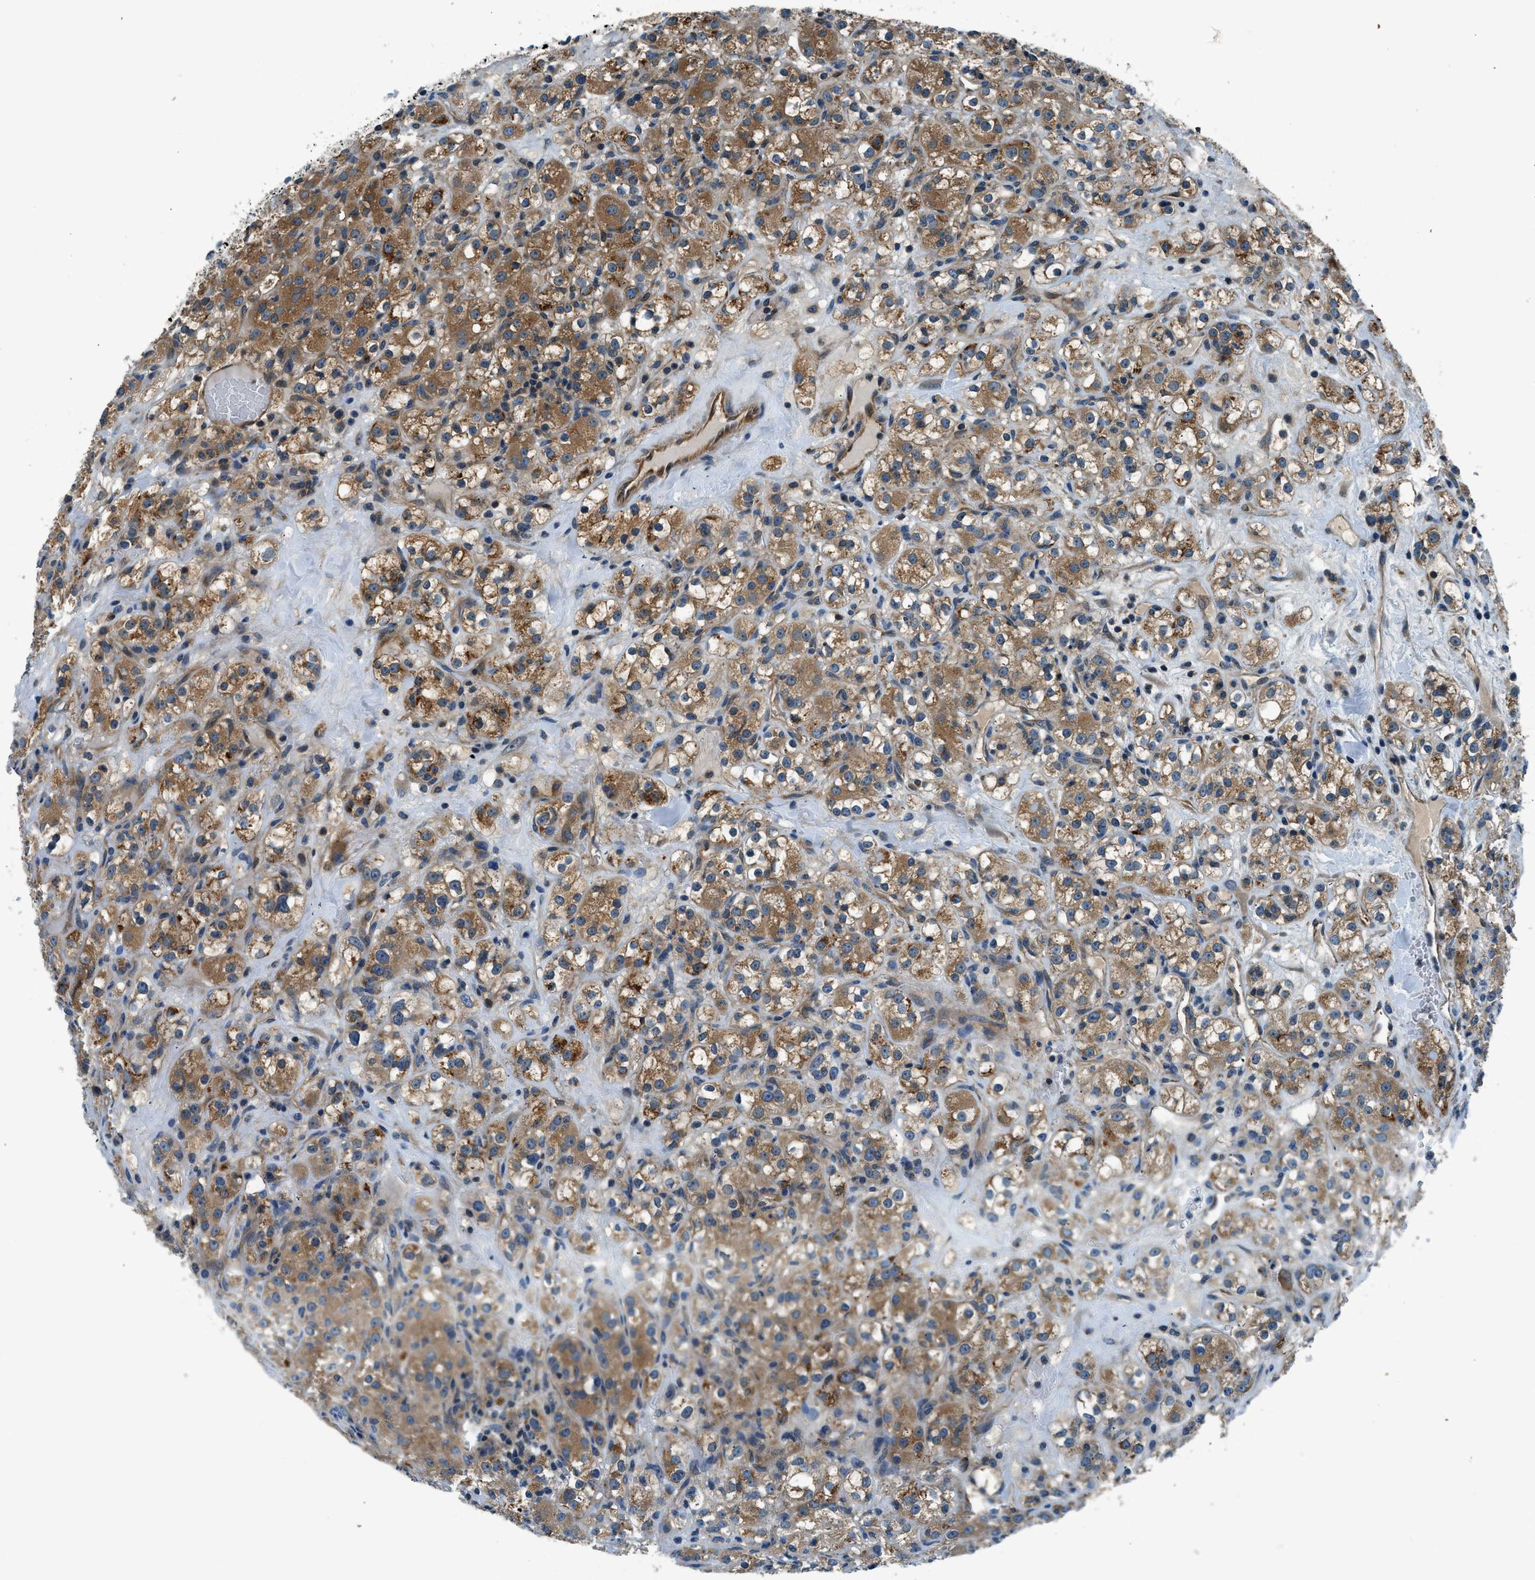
{"staining": {"intensity": "moderate", "quantity": ">75%", "location": "cytoplasmic/membranous"}, "tissue": "renal cancer", "cell_type": "Tumor cells", "image_type": "cancer", "snomed": [{"axis": "morphology", "description": "Normal tissue, NOS"}, {"axis": "morphology", "description": "Adenocarcinoma, NOS"}, {"axis": "topography", "description": "Kidney"}], "caption": "DAB immunohistochemical staining of renal cancer reveals moderate cytoplasmic/membranous protein staining in about >75% of tumor cells. (DAB IHC with brightfield microscopy, high magnification).", "gene": "SLC19A2", "patient": {"sex": "male", "age": 61}}